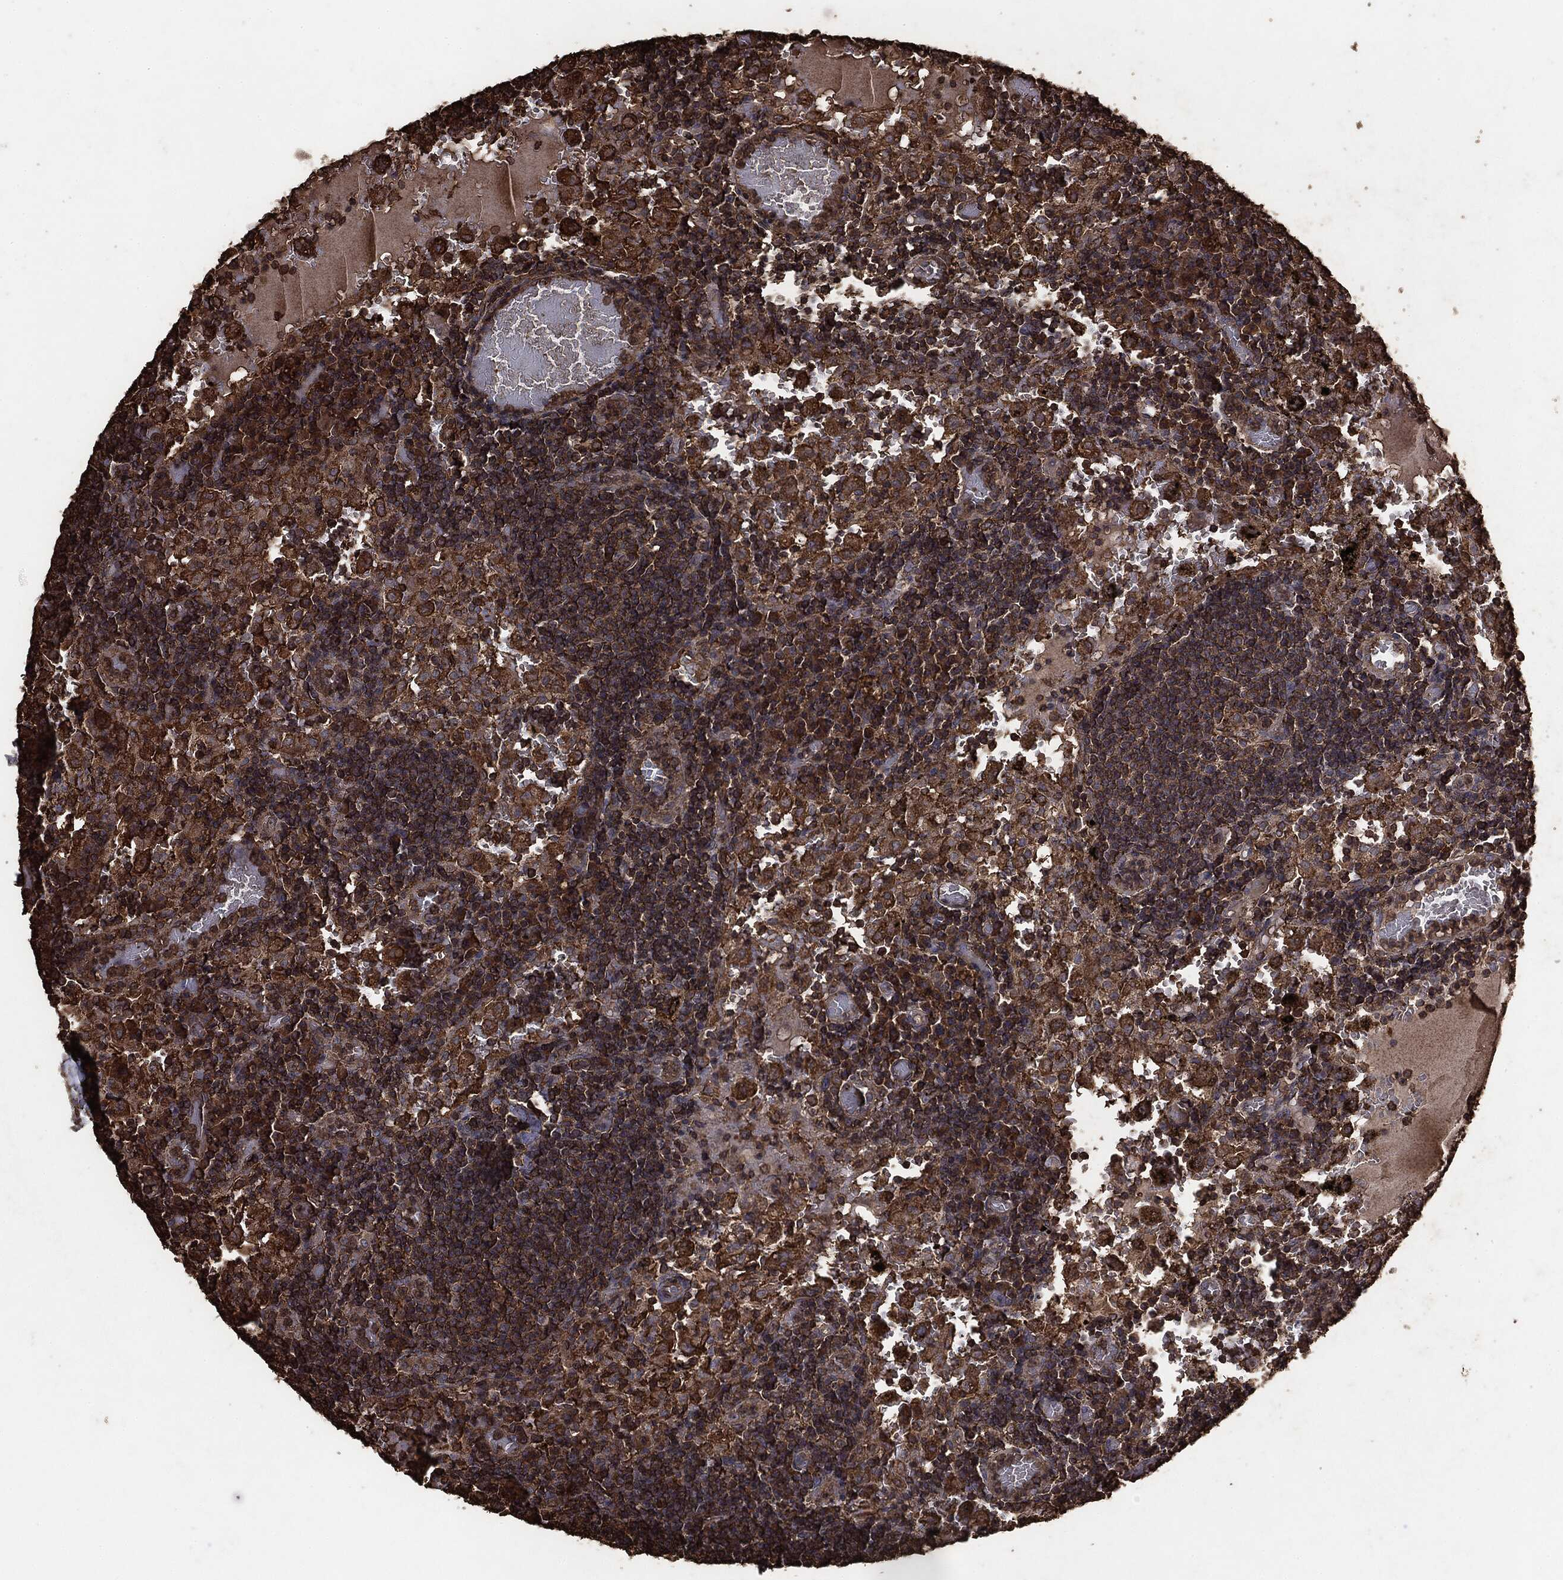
{"staining": {"intensity": "moderate", "quantity": ">75%", "location": "cytoplasmic/membranous"}, "tissue": "lymph node", "cell_type": "Non-germinal center cells", "image_type": "normal", "snomed": [{"axis": "morphology", "description": "Normal tissue, NOS"}, {"axis": "topography", "description": "Lymph node"}], "caption": "IHC of normal lymph node reveals medium levels of moderate cytoplasmic/membranous expression in about >75% of non-germinal center cells. (Brightfield microscopy of DAB IHC at high magnification).", "gene": "MTOR", "patient": {"sex": "male", "age": 62}}